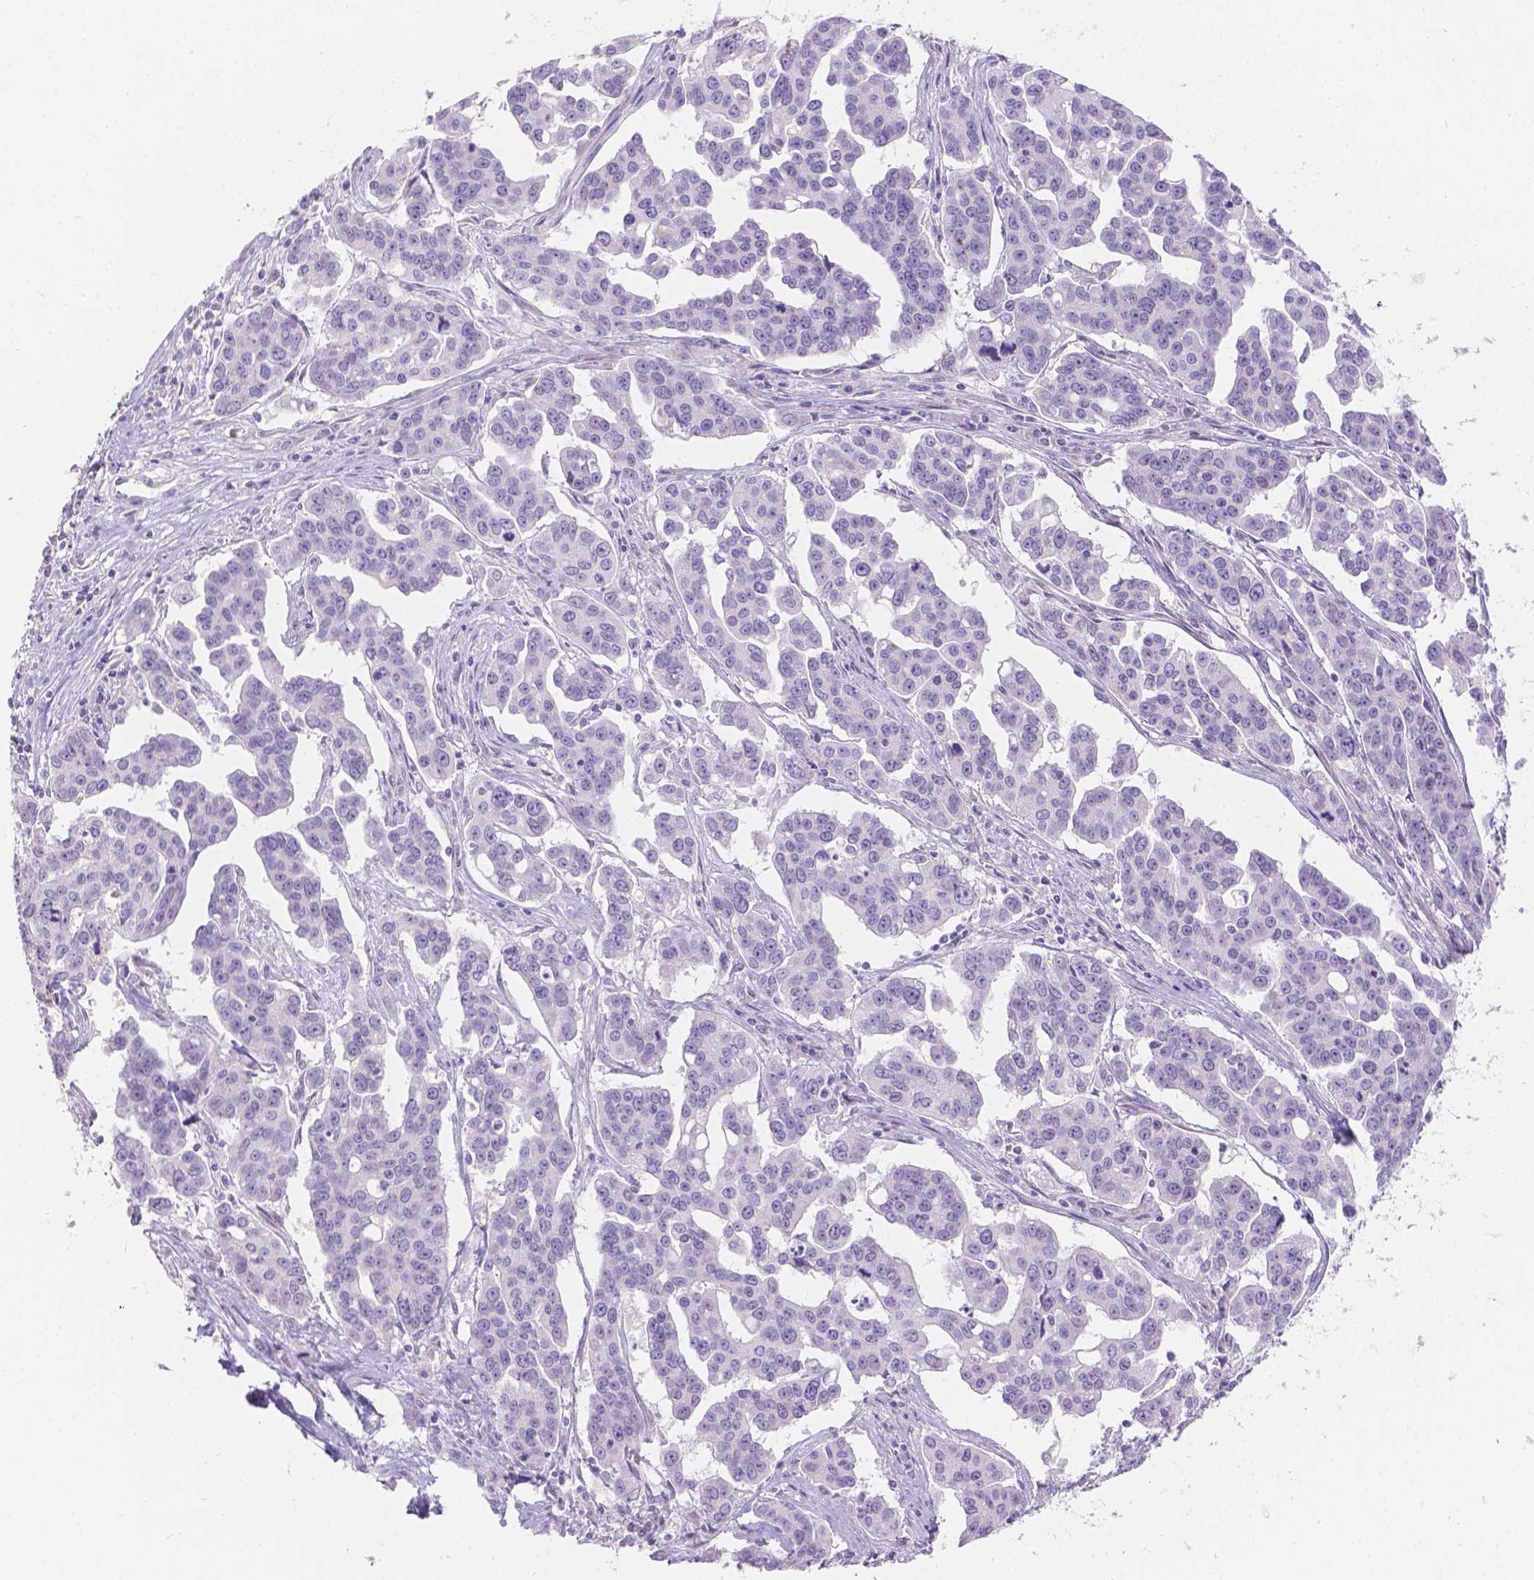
{"staining": {"intensity": "negative", "quantity": "none", "location": "none"}, "tissue": "ovarian cancer", "cell_type": "Tumor cells", "image_type": "cancer", "snomed": [{"axis": "morphology", "description": "Carcinoma, endometroid"}, {"axis": "topography", "description": "Ovary"}], "caption": "IHC image of neoplastic tissue: ovarian cancer (endometroid carcinoma) stained with DAB (3,3'-diaminobenzidine) demonstrates no significant protein positivity in tumor cells. The staining was performed using DAB to visualize the protein expression in brown, while the nuclei were stained in blue with hematoxylin (Magnification: 20x).", "gene": "HTN3", "patient": {"sex": "female", "age": 78}}